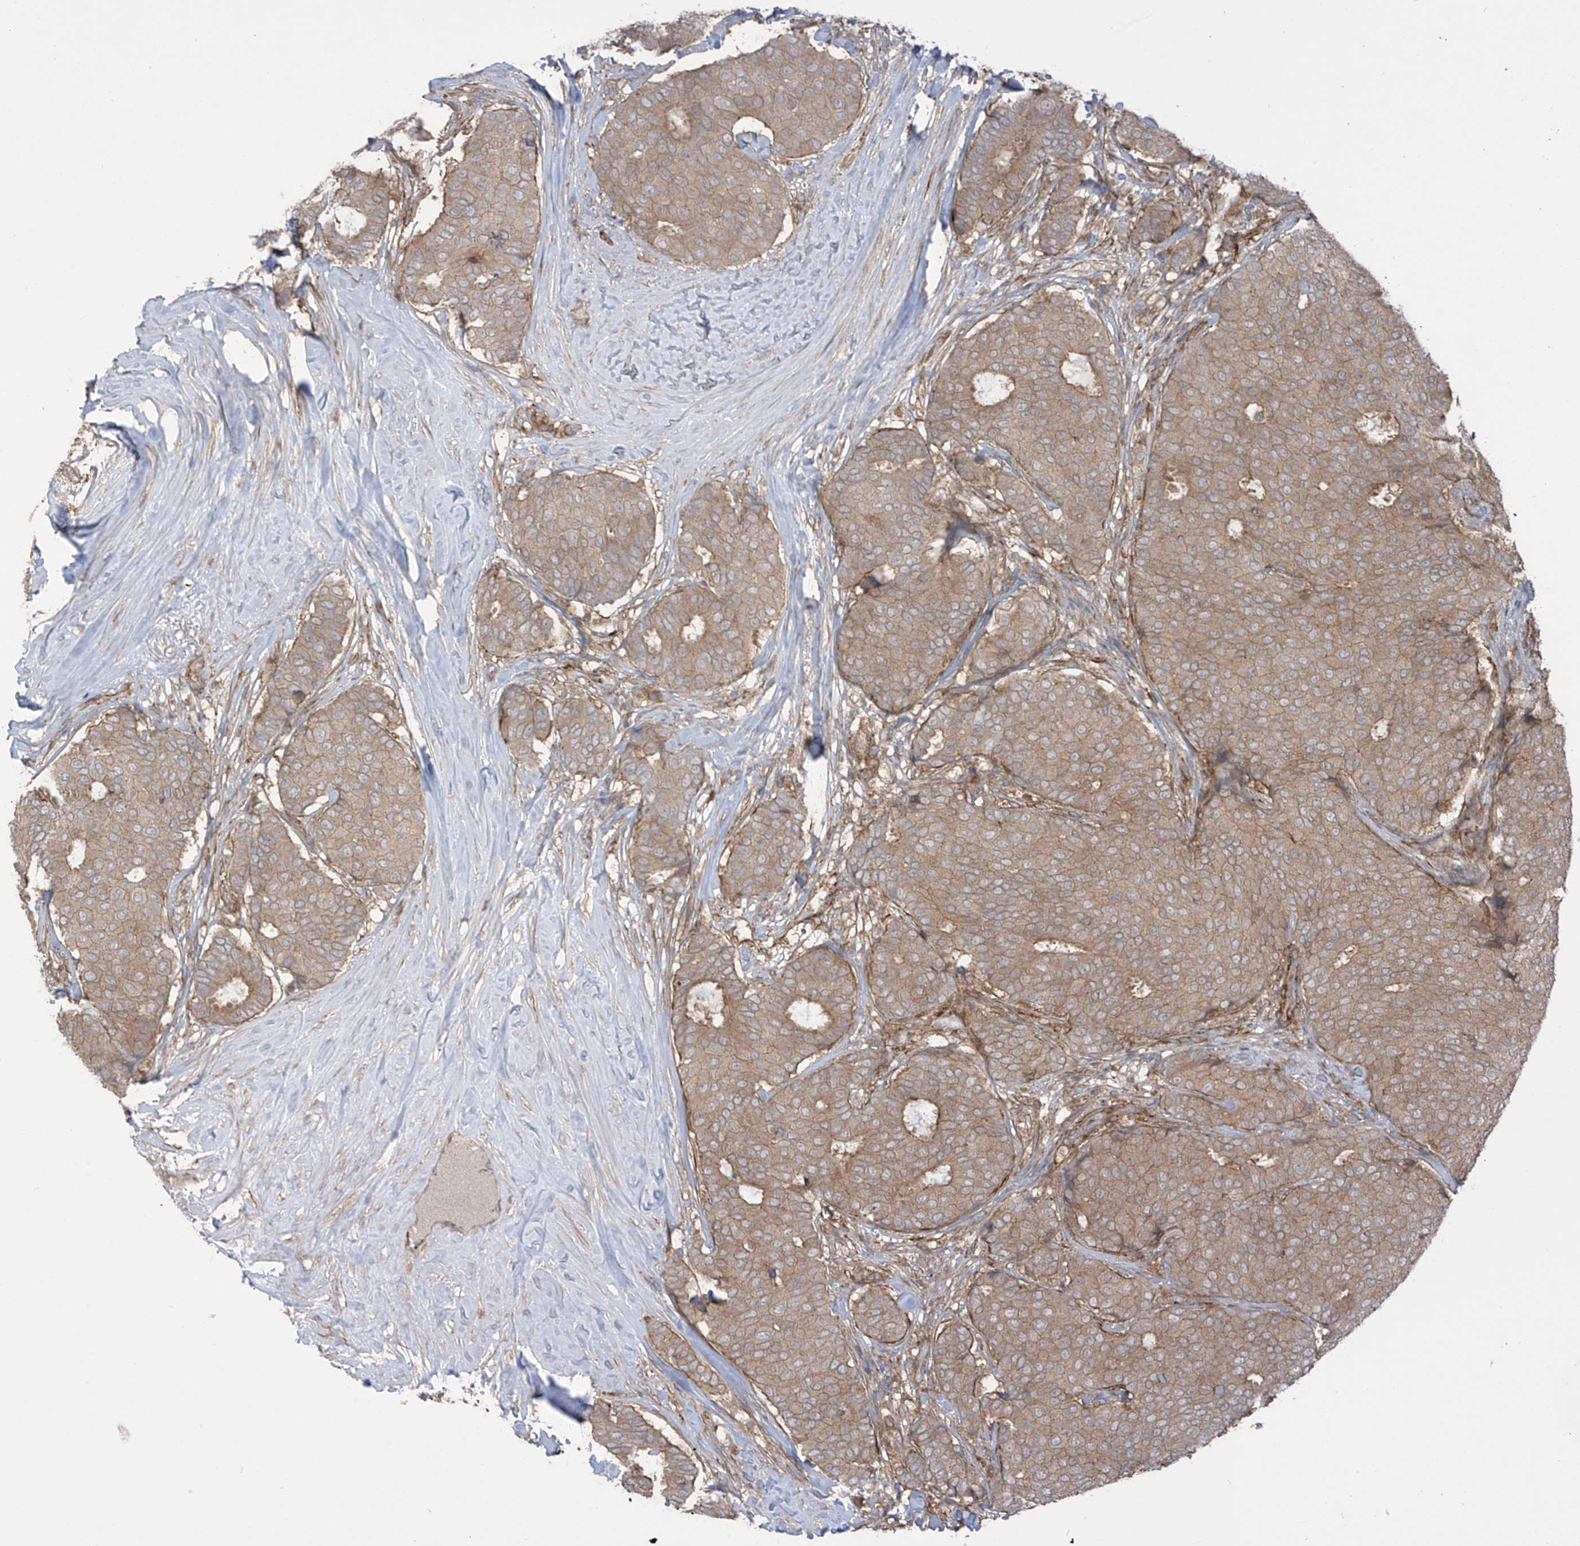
{"staining": {"intensity": "moderate", "quantity": ">75%", "location": "cytoplasmic/membranous"}, "tissue": "breast cancer", "cell_type": "Tumor cells", "image_type": "cancer", "snomed": [{"axis": "morphology", "description": "Duct carcinoma"}, {"axis": "topography", "description": "Breast"}], "caption": "Tumor cells reveal medium levels of moderate cytoplasmic/membranous expression in about >75% of cells in breast cancer. (DAB (3,3'-diaminobenzidine) IHC with brightfield microscopy, high magnification).", "gene": "TRMU", "patient": {"sex": "female", "age": 75}}